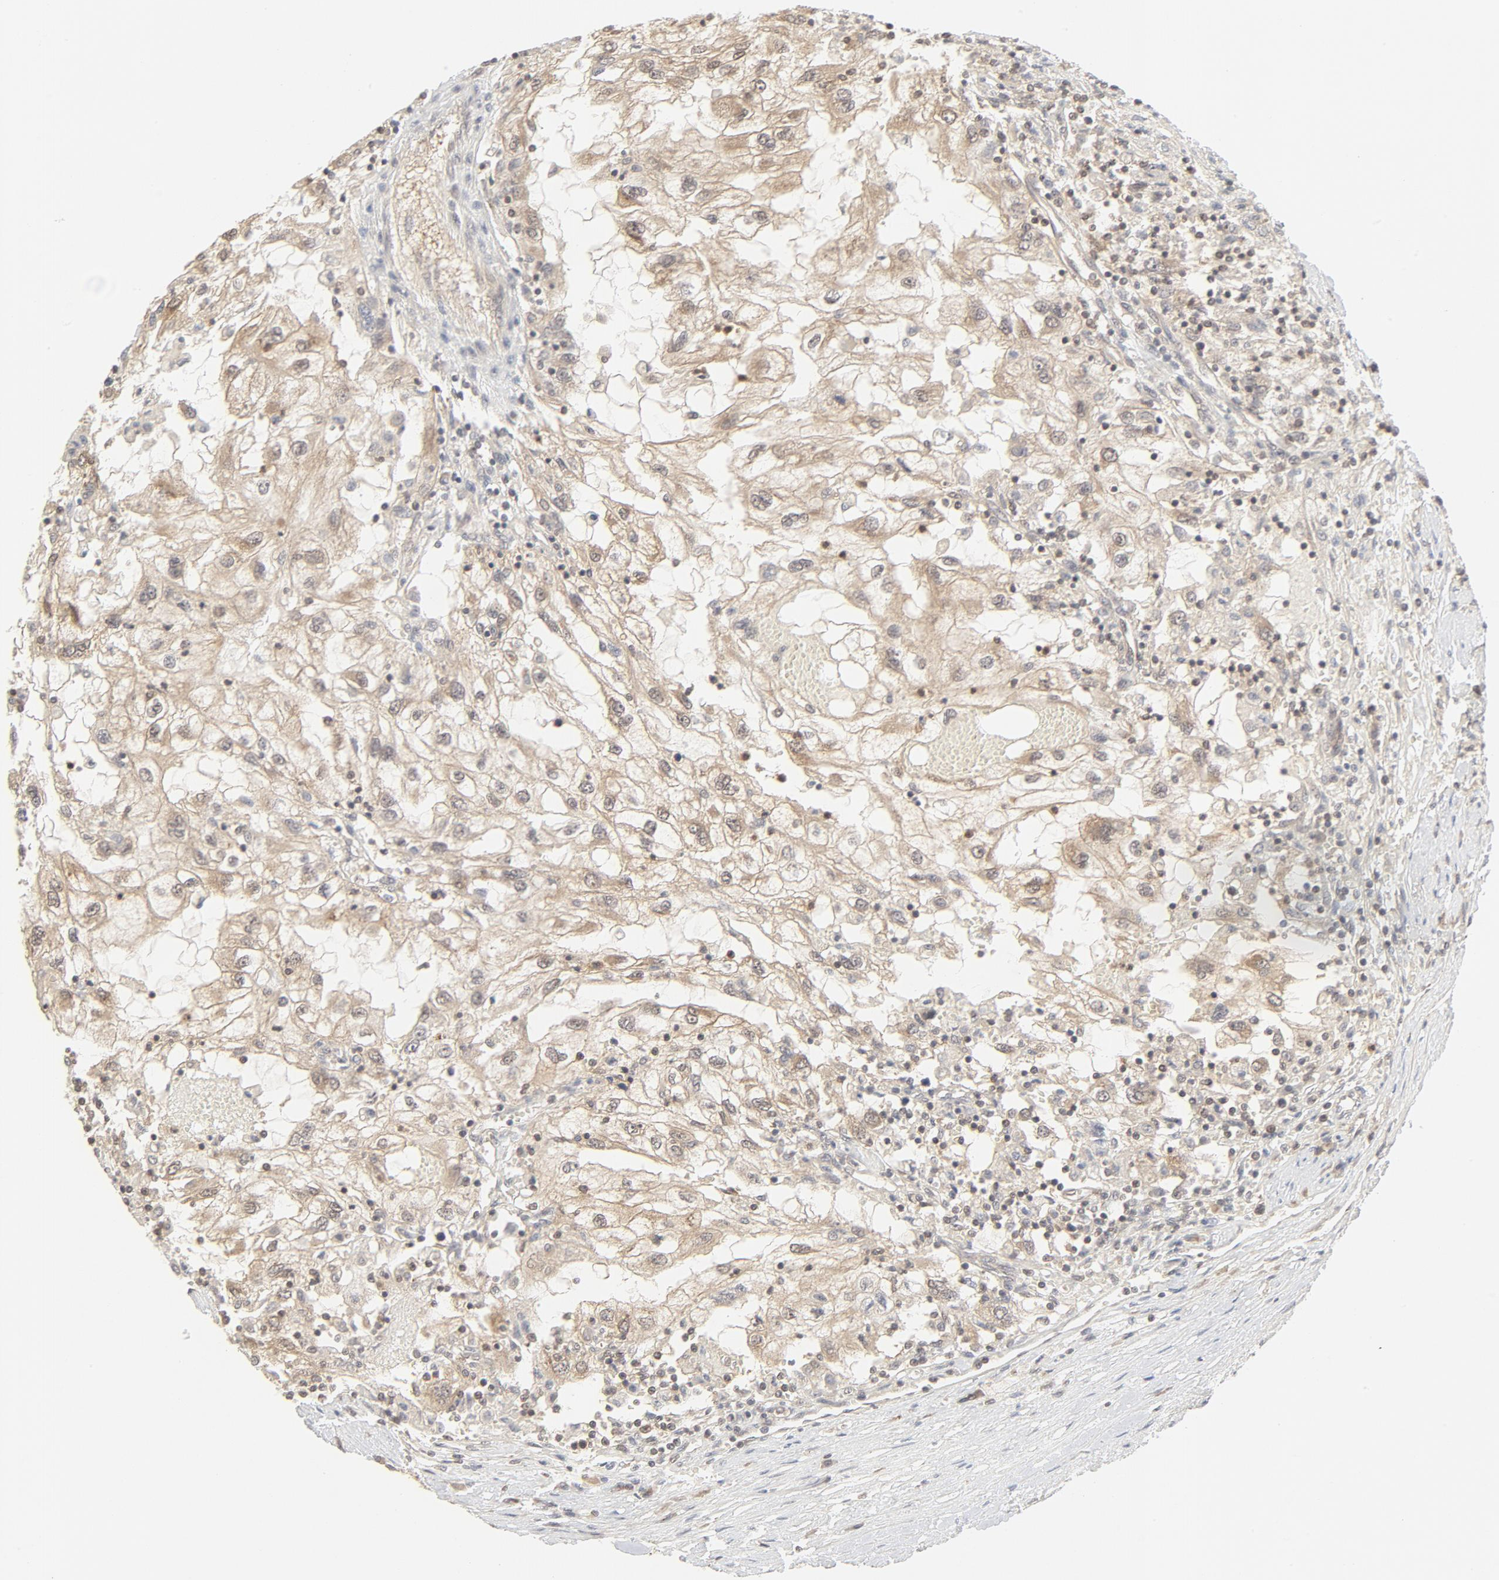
{"staining": {"intensity": "weak", "quantity": ">75%", "location": "cytoplasmic/membranous,nuclear"}, "tissue": "renal cancer", "cell_type": "Tumor cells", "image_type": "cancer", "snomed": [{"axis": "morphology", "description": "Normal tissue, NOS"}, {"axis": "morphology", "description": "Adenocarcinoma, NOS"}, {"axis": "topography", "description": "Kidney"}], "caption": "IHC (DAB) staining of human renal cancer (adenocarcinoma) displays weak cytoplasmic/membranous and nuclear protein staining in about >75% of tumor cells.", "gene": "NEDD8", "patient": {"sex": "male", "age": 71}}